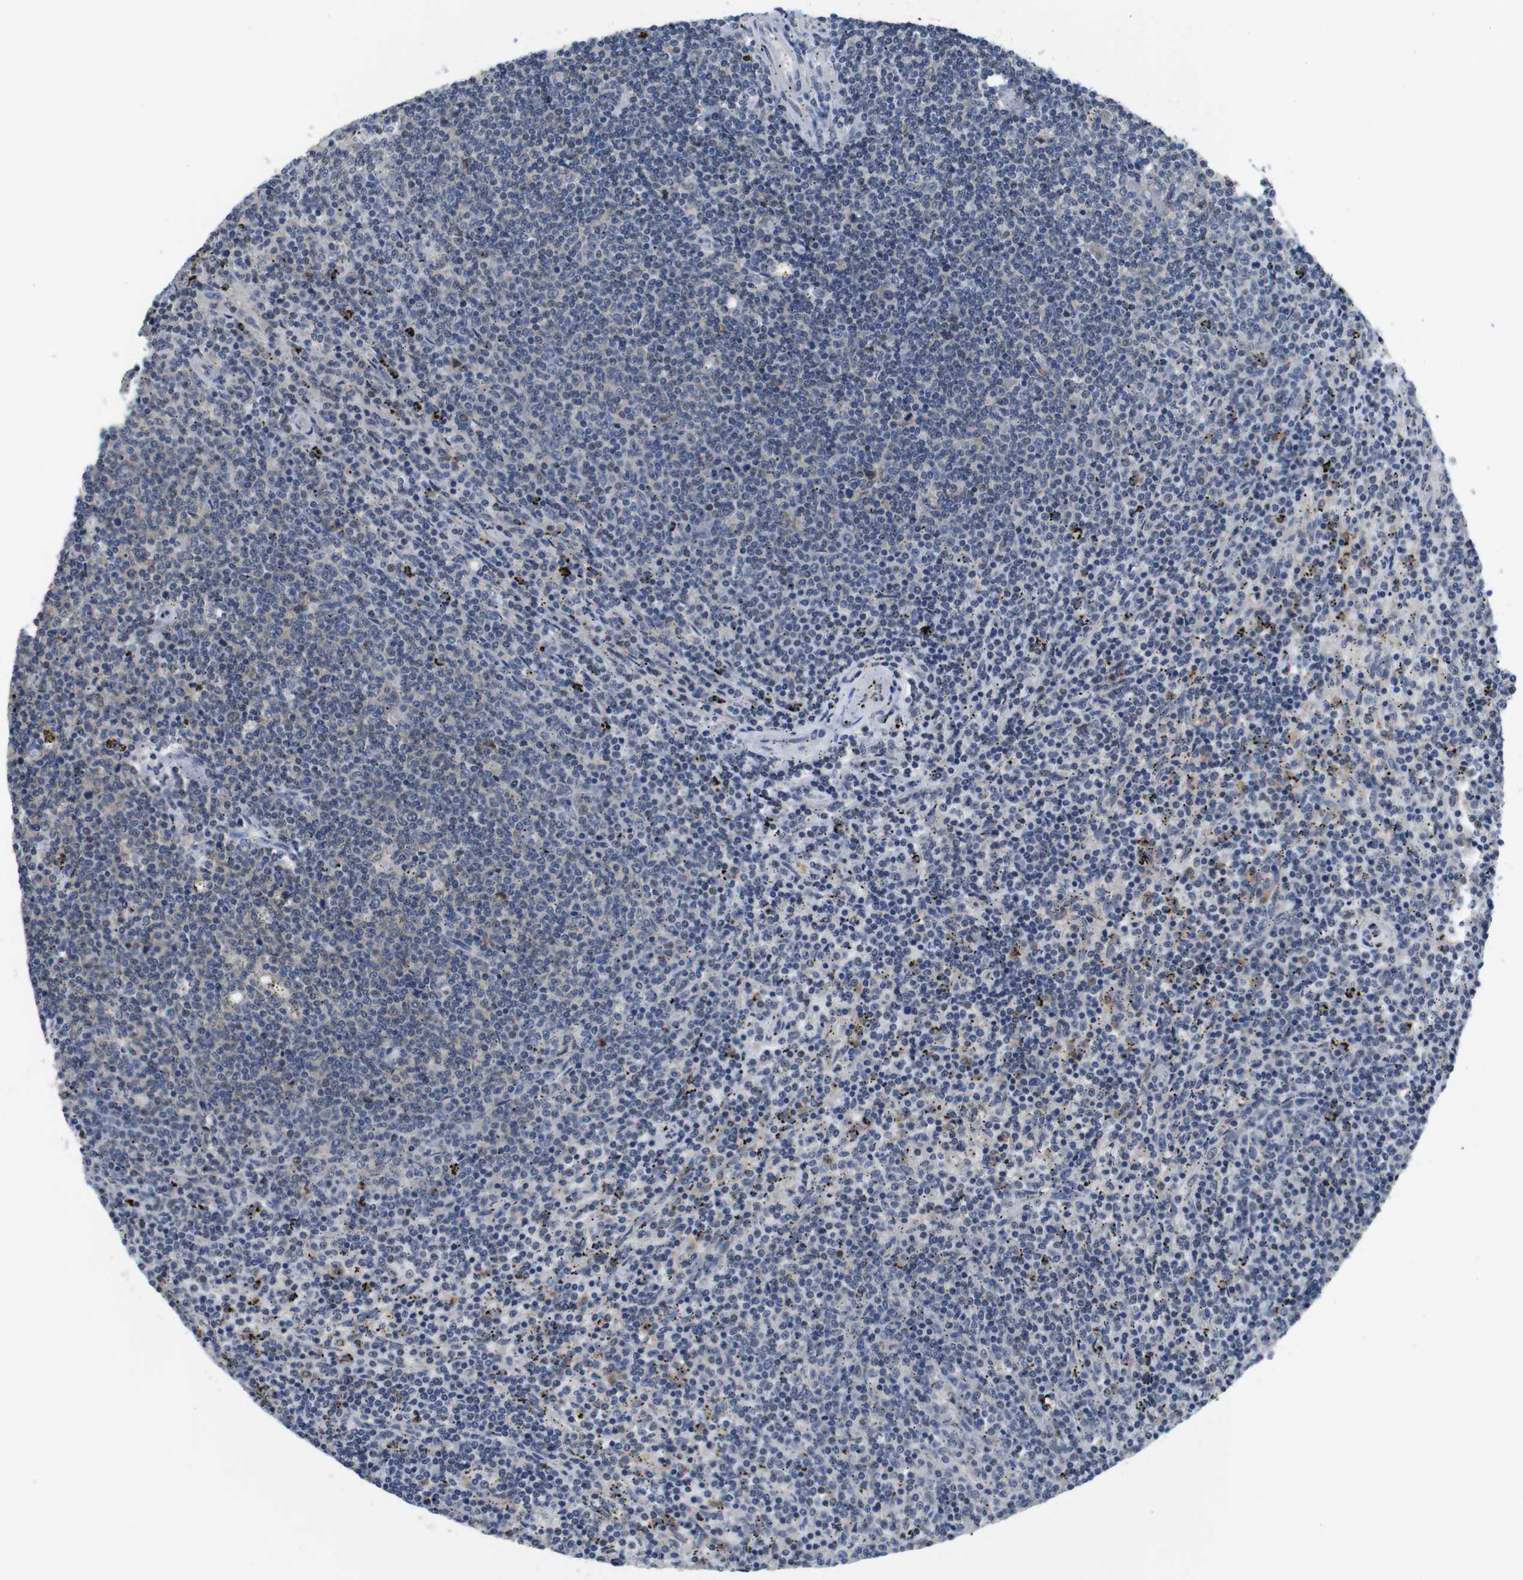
{"staining": {"intensity": "negative", "quantity": "none", "location": "none"}, "tissue": "lymphoma", "cell_type": "Tumor cells", "image_type": "cancer", "snomed": [{"axis": "morphology", "description": "Malignant lymphoma, non-Hodgkin's type, Low grade"}, {"axis": "topography", "description": "Spleen"}], "caption": "This histopathology image is of low-grade malignant lymphoma, non-Hodgkin's type stained with IHC to label a protein in brown with the nuclei are counter-stained blue. There is no expression in tumor cells.", "gene": "FNTA", "patient": {"sex": "female", "age": 50}}